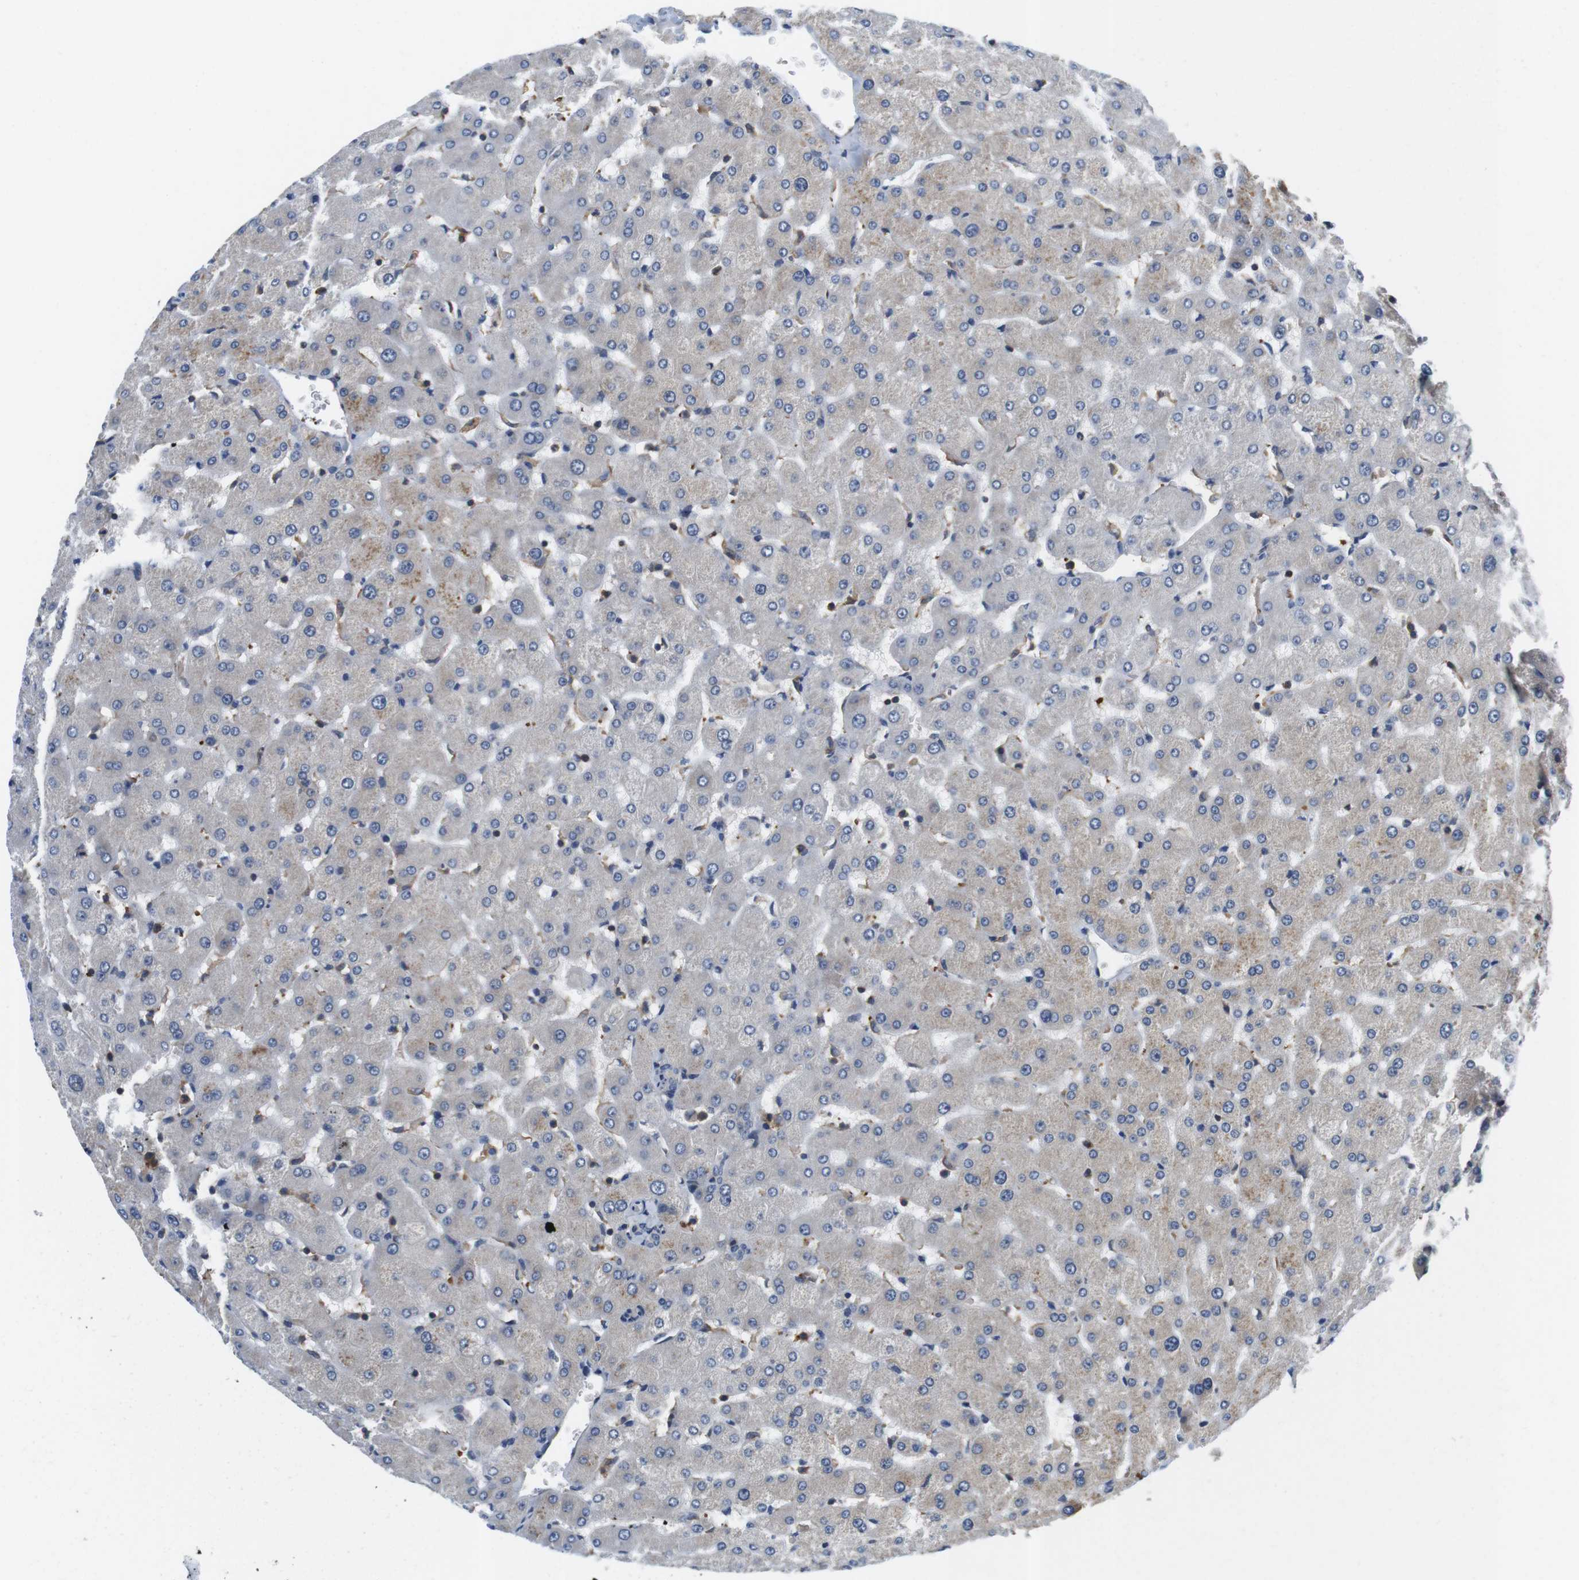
{"staining": {"intensity": "weak", "quantity": "25%-75%", "location": "cytoplasmic/membranous"}, "tissue": "liver", "cell_type": "Cholangiocytes", "image_type": "normal", "snomed": [{"axis": "morphology", "description": "Normal tissue, NOS"}, {"axis": "topography", "description": "Liver"}], "caption": "Protein positivity by immunohistochemistry shows weak cytoplasmic/membranous expression in approximately 25%-75% of cholangiocytes in benign liver.", "gene": "HERPUD2", "patient": {"sex": "female", "age": 63}}